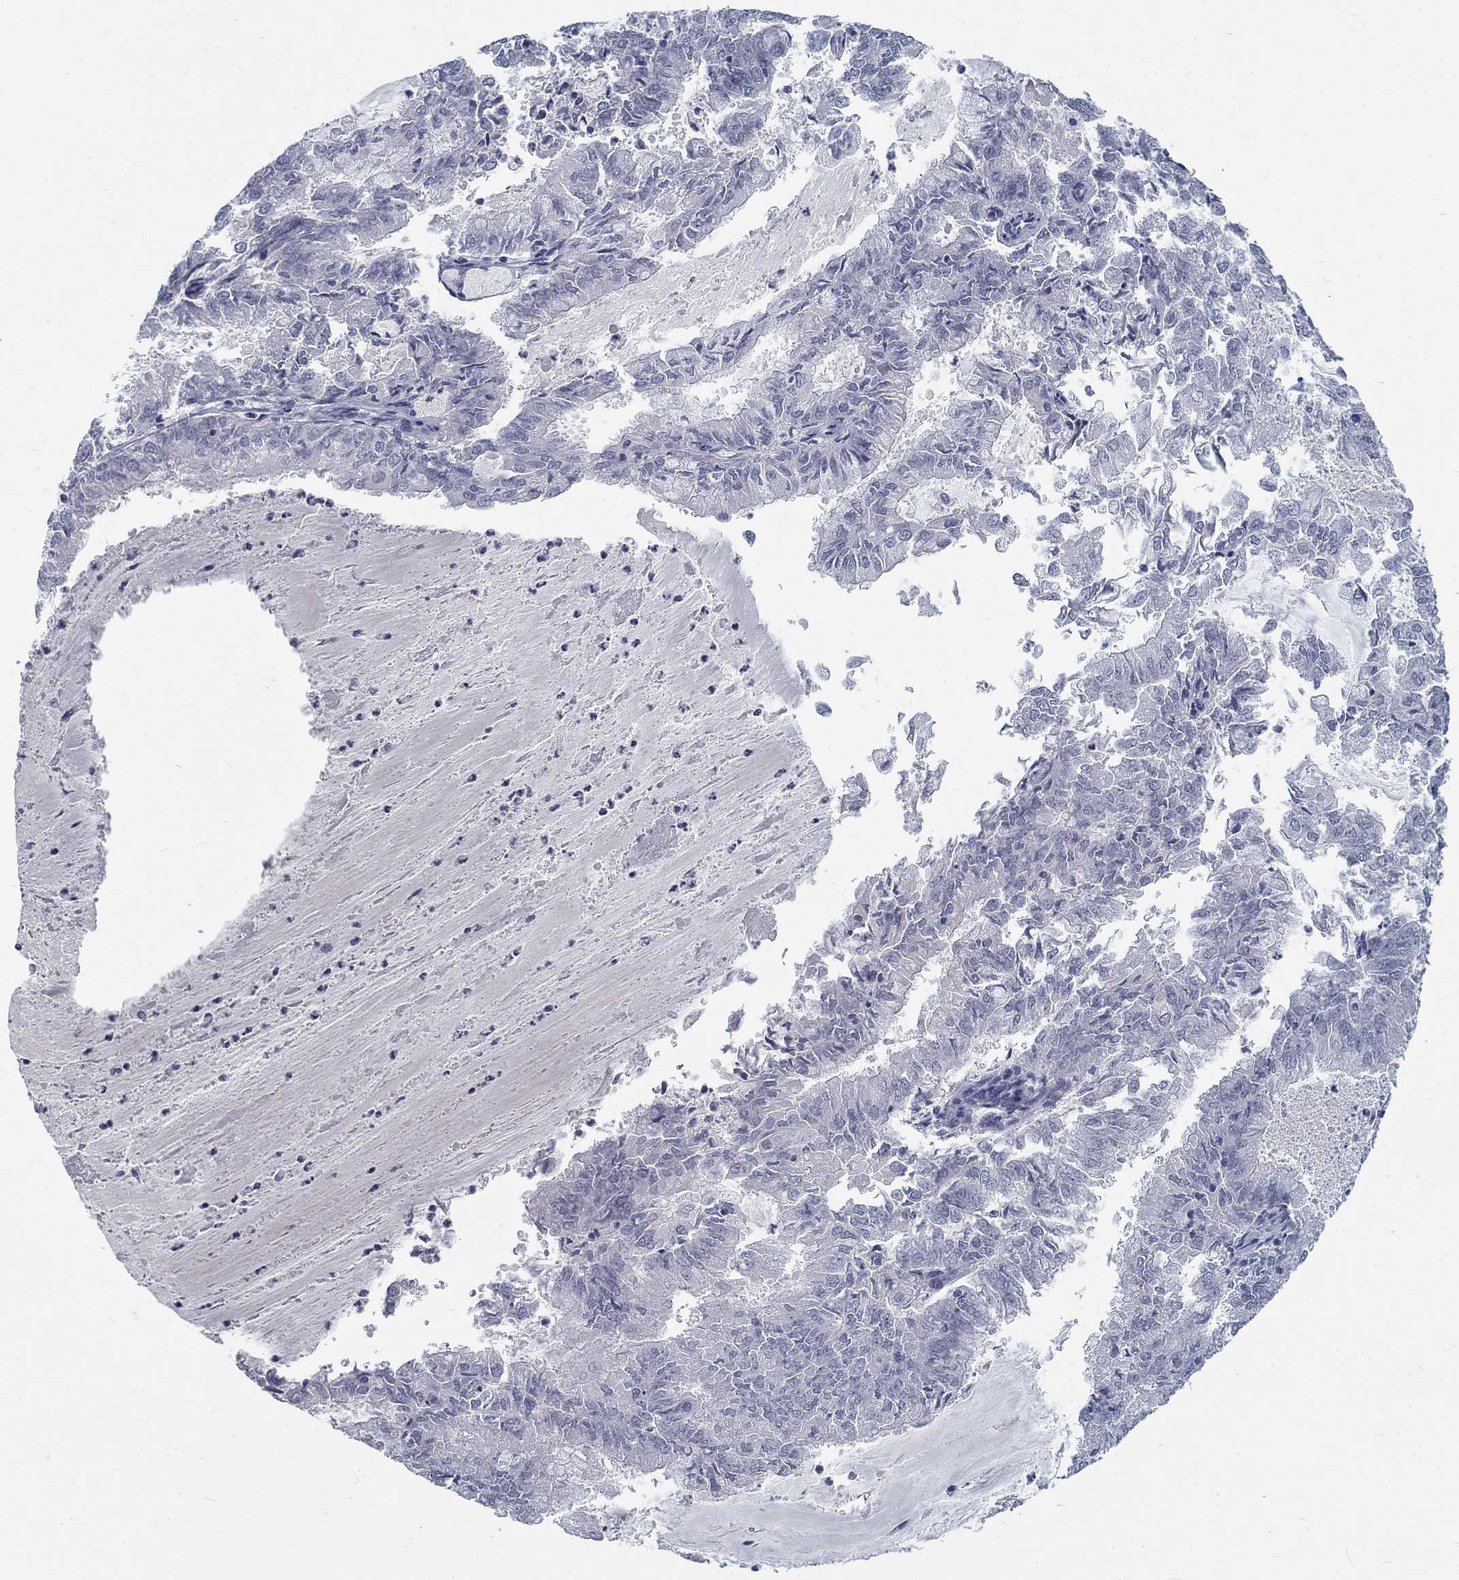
{"staining": {"intensity": "negative", "quantity": "none", "location": "none"}, "tissue": "endometrial cancer", "cell_type": "Tumor cells", "image_type": "cancer", "snomed": [{"axis": "morphology", "description": "Adenocarcinoma, NOS"}, {"axis": "topography", "description": "Endometrium"}], "caption": "Tumor cells show no significant expression in endometrial cancer (adenocarcinoma).", "gene": "ATP1A3", "patient": {"sex": "female", "age": 57}}